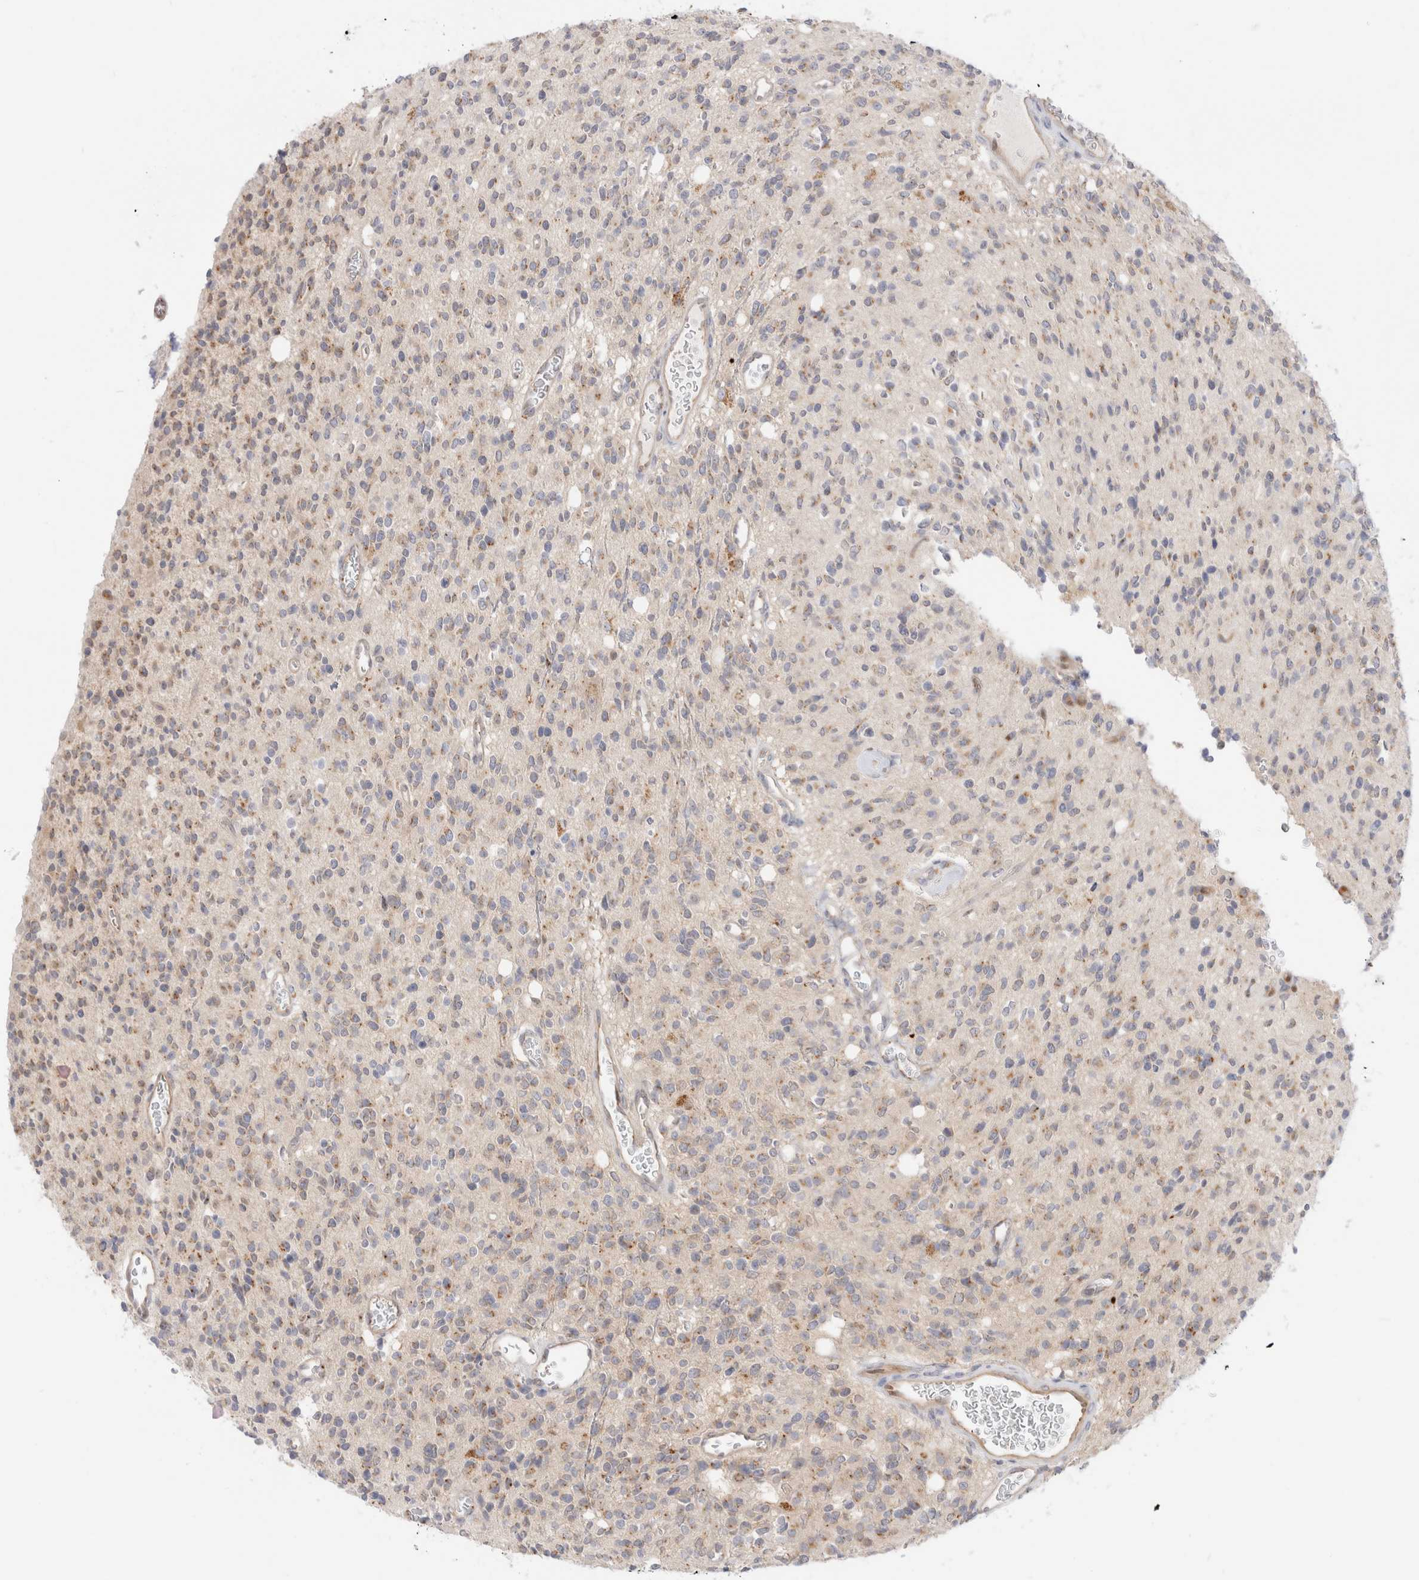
{"staining": {"intensity": "weak", "quantity": "25%-75%", "location": "cytoplasmic/membranous"}, "tissue": "glioma", "cell_type": "Tumor cells", "image_type": "cancer", "snomed": [{"axis": "morphology", "description": "Glioma, malignant, High grade"}, {"axis": "topography", "description": "Brain"}], "caption": "Glioma stained with DAB immunohistochemistry (IHC) exhibits low levels of weak cytoplasmic/membranous positivity in approximately 25%-75% of tumor cells.", "gene": "EFCAB13", "patient": {"sex": "male", "age": 34}}